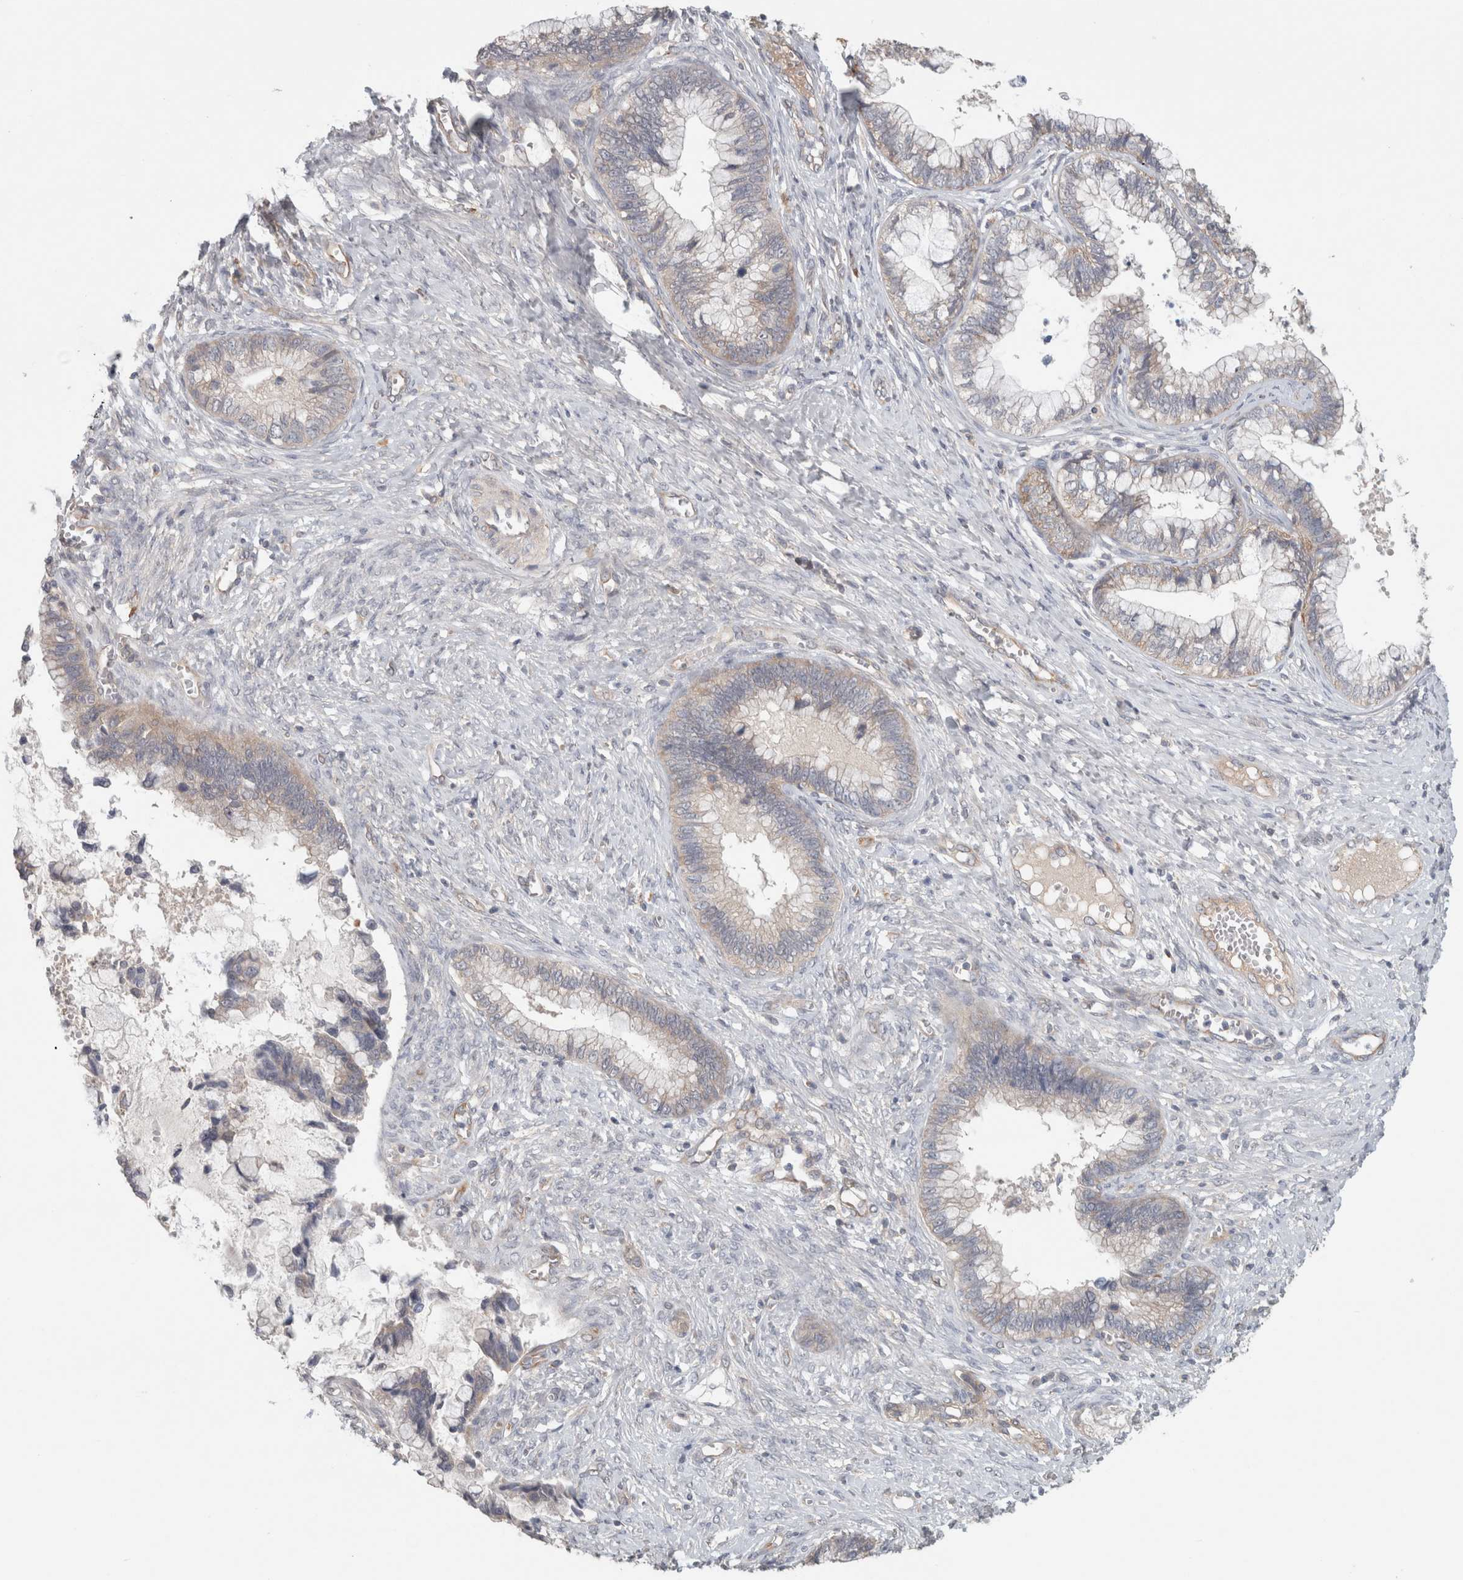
{"staining": {"intensity": "weak", "quantity": "<25%", "location": "cytoplasmic/membranous"}, "tissue": "cervical cancer", "cell_type": "Tumor cells", "image_type": "cancer", "snomed": [{"axis": "morphology", "description": "Adenocarcinoma, NOS"}, {"axis": "topography", "description": "Cervix"}], "caption": "Immunohistochemical staining of human adenocarcinoma (cervical) reveals no significant staining in tumor cells. (Brightfield microscopy of DAB immunohistochemistry (IHC) at high magnification).", "gene": "RASAL2", "patient": {"sex": "female", "age": 44}}